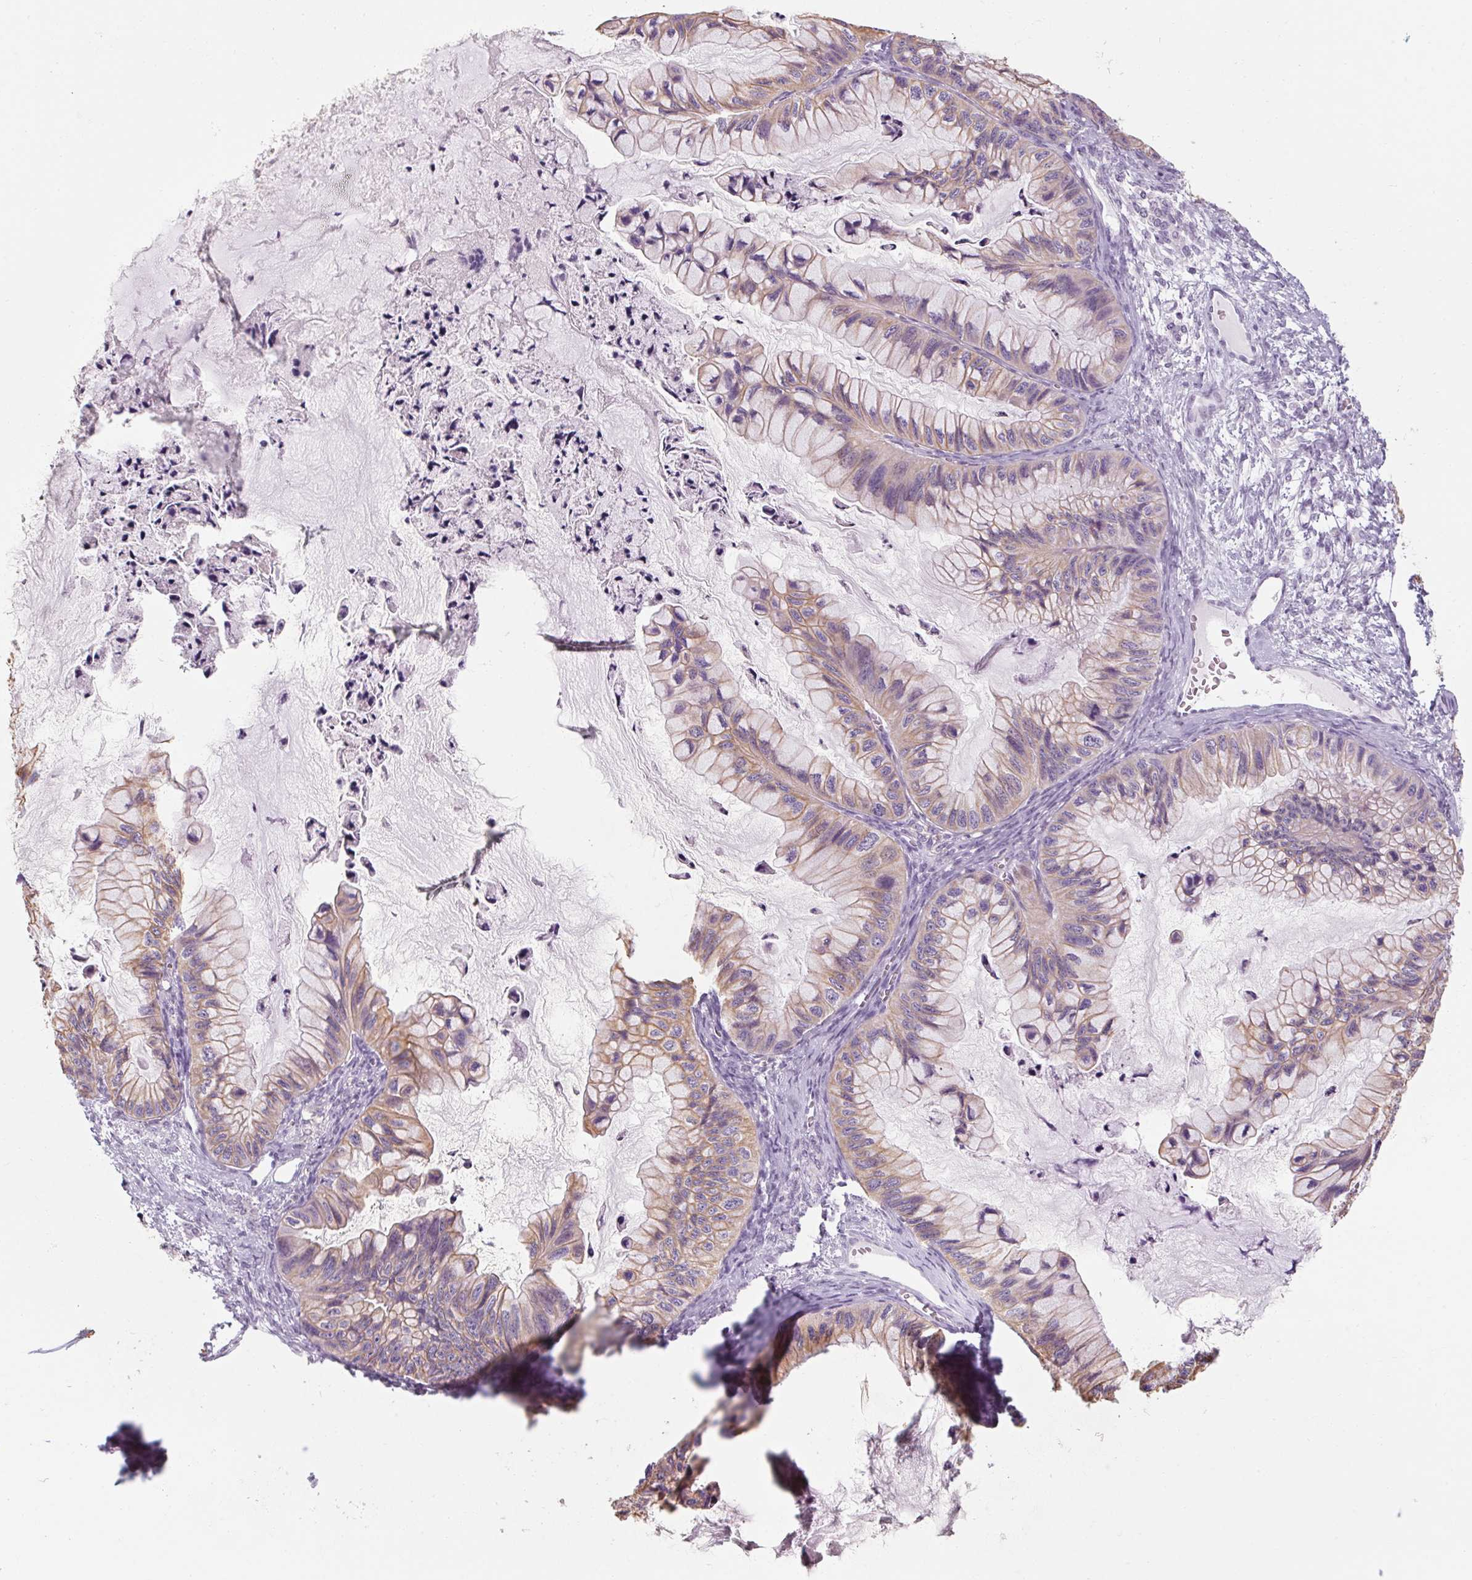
{"staining": {"intensity": "weak", "quantity": ">75%", "location": "cytoplasmic/membranous"}, "tissue": "ovarian cancer", "cell_type": "Tumor cells", "image_type": "cancer", "snomed": [{"axis": "morphology", "description": "Cystadenocarcinoma, mucinous, NOS"}, {"axis": "topography", "description": "Ovary"}], "caption": "An IHC micrograph of neoplastic tissue is shown. Protein staining in brown labels weak cytoplasmic/membranous positivity in mucinous cystadenocarcinoma (ovarian) within tumor cells.", "gene": "RPTN", "patient": {"sex": "female", "age": 72}}